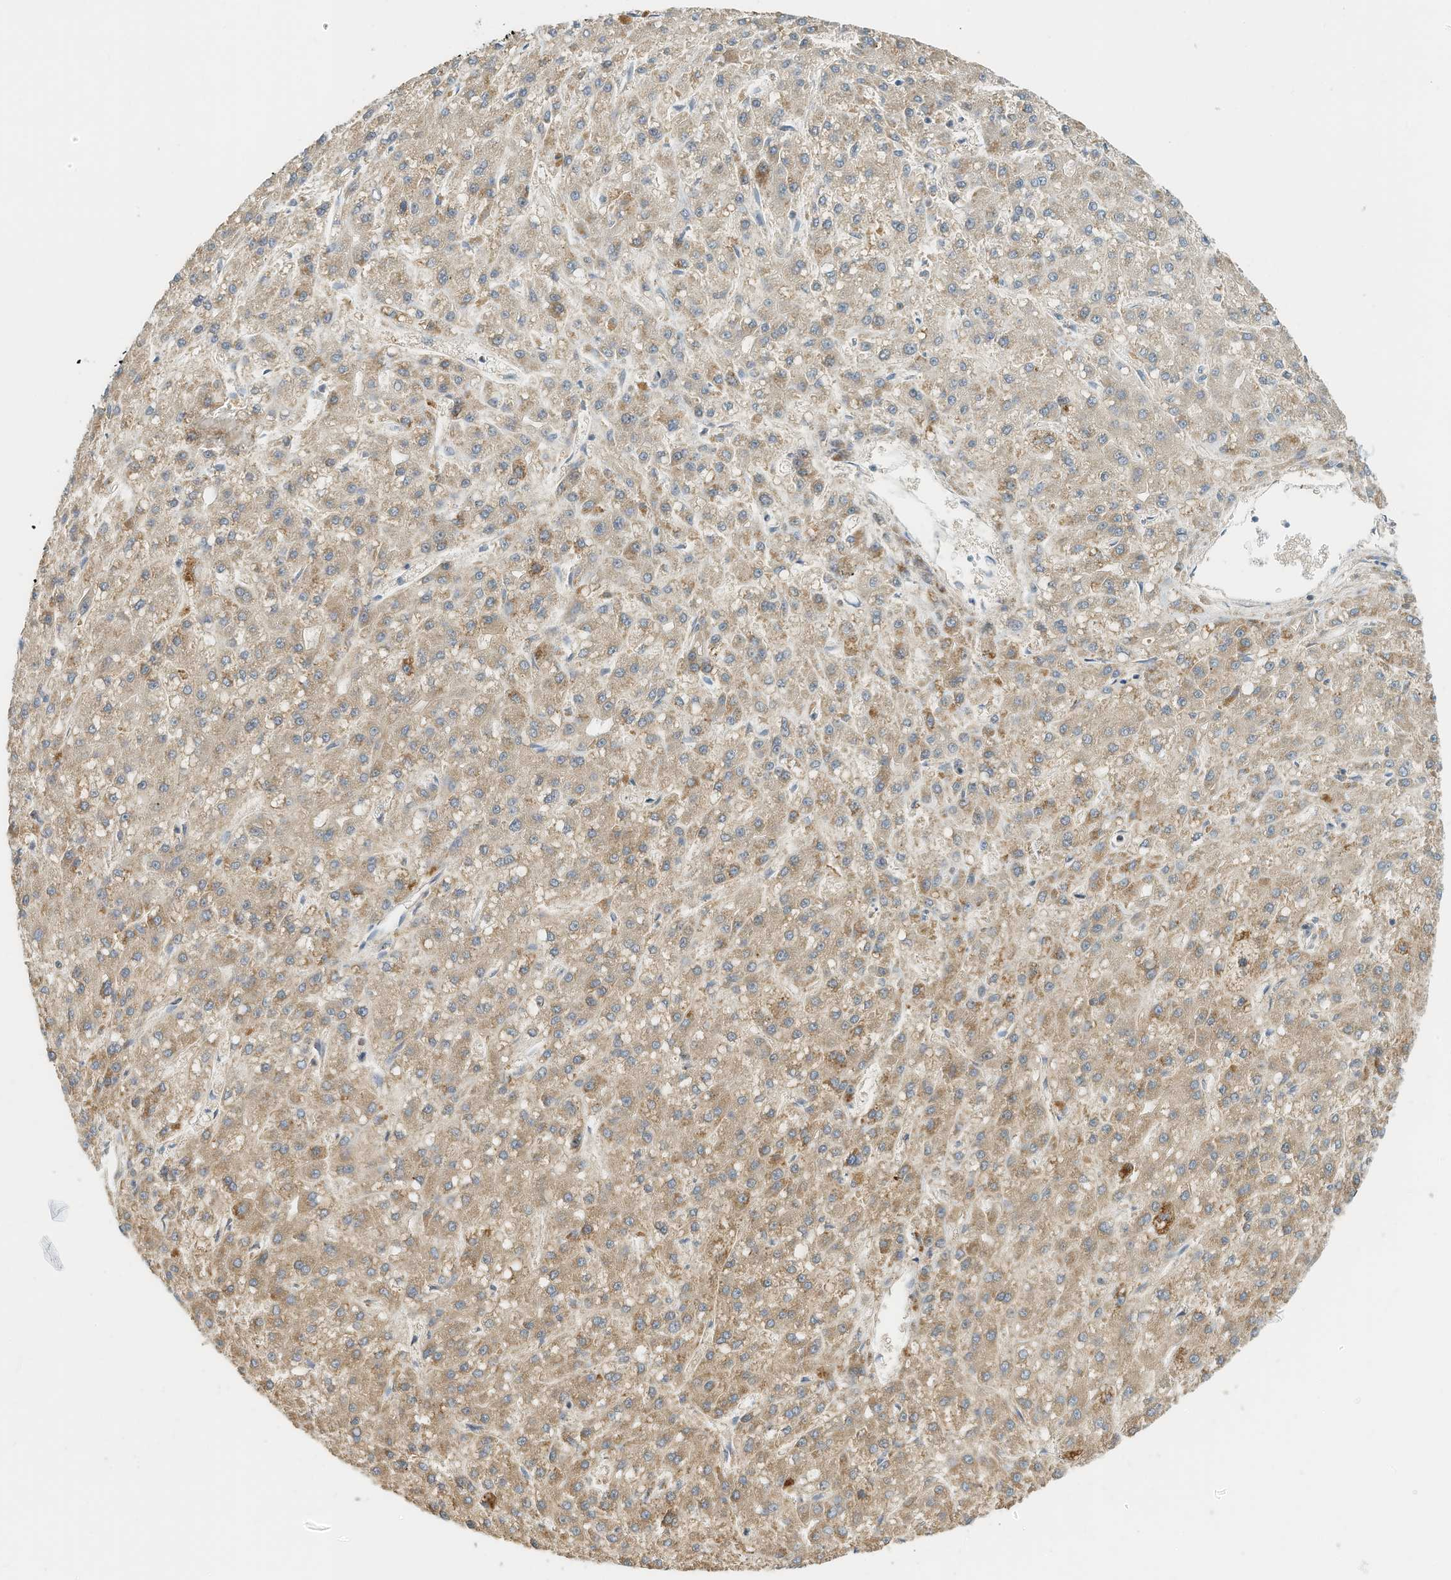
{"staining": {"intensity": "moderate", "quantity": "25%-75%", "location": "cytoplasmic/membranous"}, "tissue": "liver cancer", "cell_type": "Tumor cells", "image_type": "cancer", "snomed": [{"axis": "morphology", "description": "Carcinoma, Hepatocellular, NOS"}, {"axis": "topography", "description": "Liver"}], "caption": "Liver cancer (hepatocellular carcinoma) stained with a brown dye exhibits moderate cytoplasmic/membranous positive expression in approximately 25%-75% of tumor cells.", "gene": "METTL6", "patient": {"sex": "male", "age": 67}}